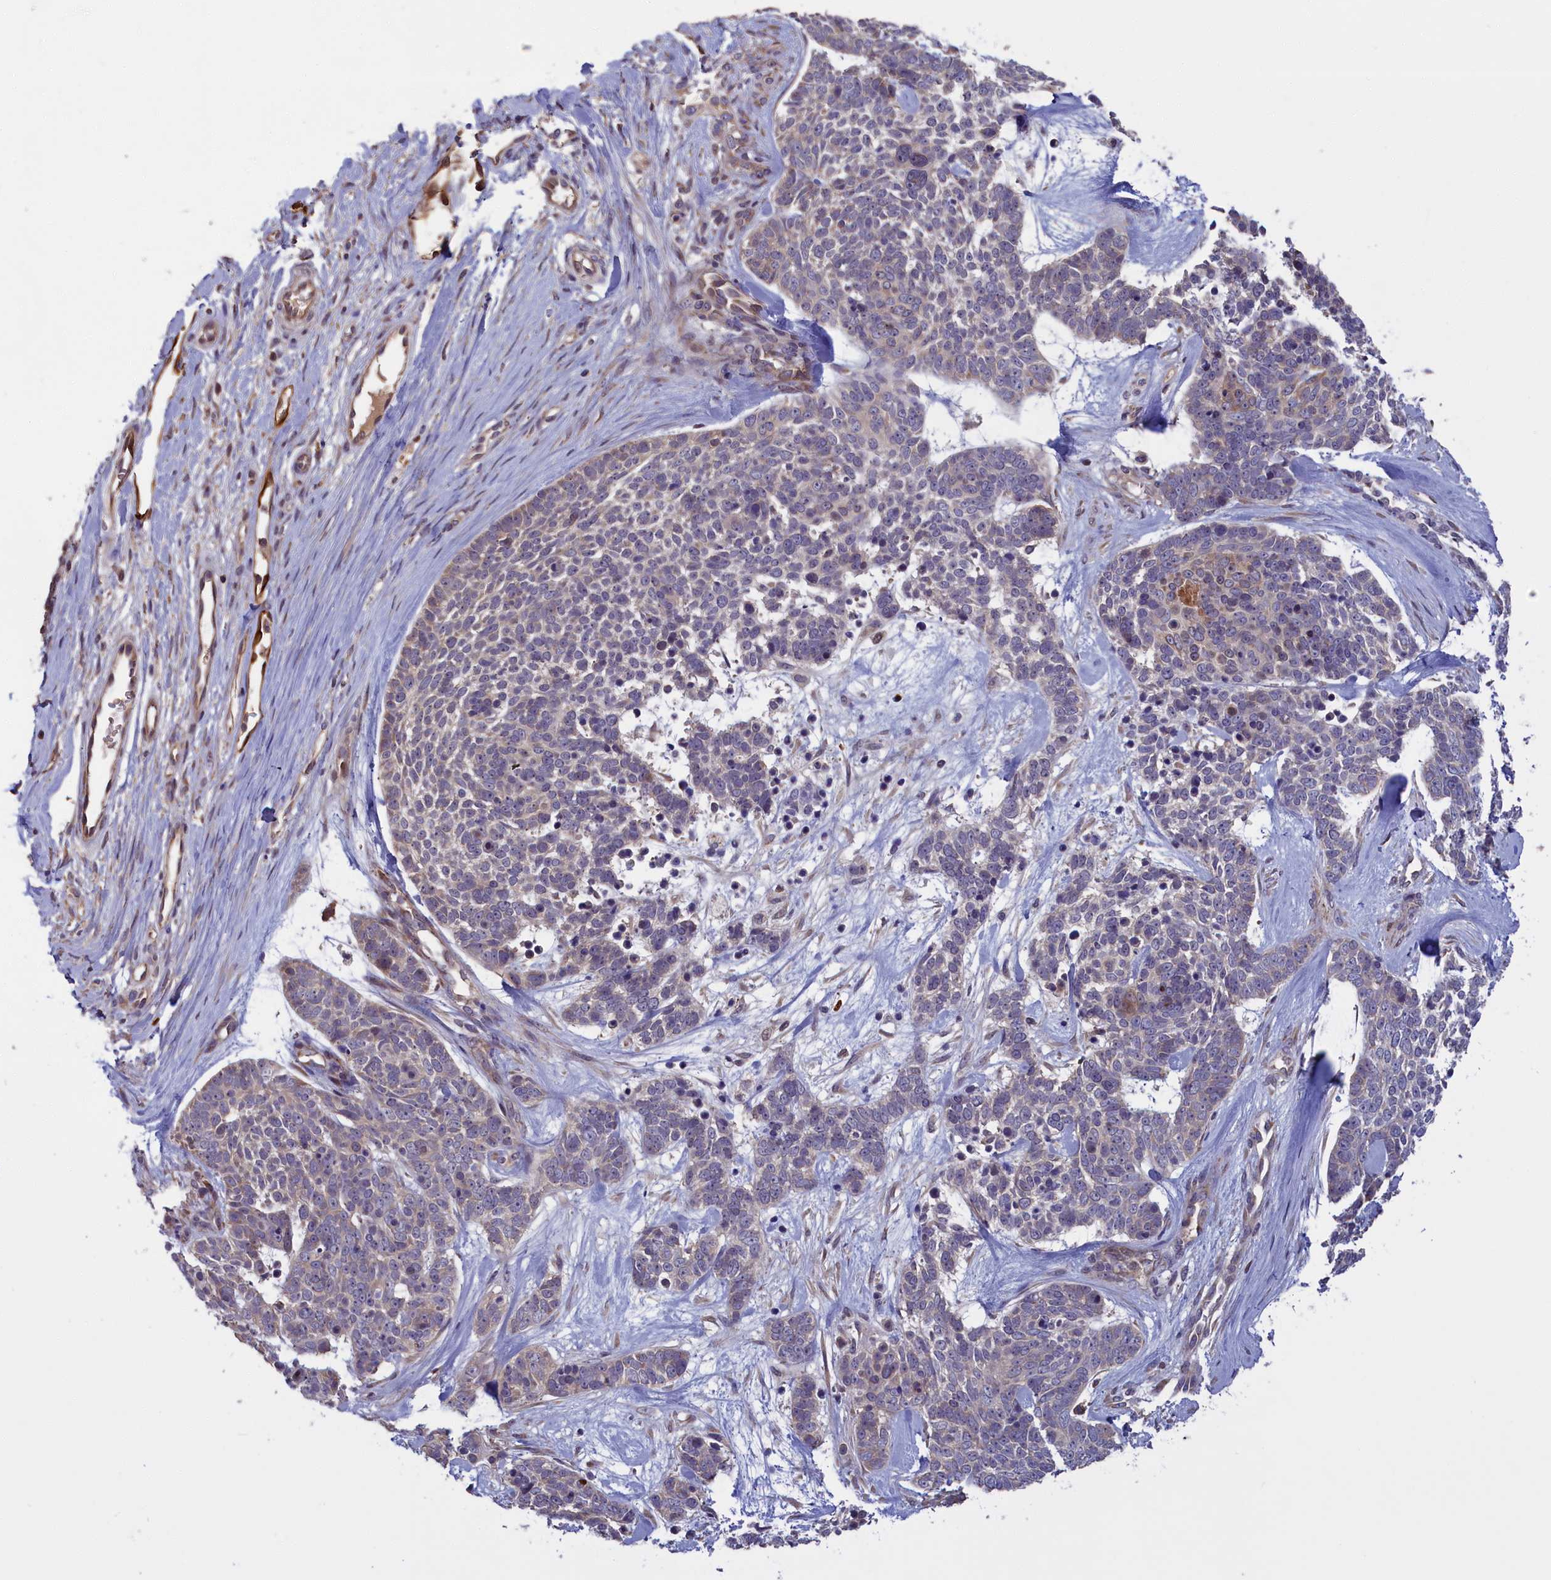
{"staining": {"intensity": "negative", "quantity": "none", "location": "none"}, "tissue": "skin cancer", "cell_type": "Tumor cells", "image_type": "cancer", "snomed": [{"axis": "morphology", "description": "Basal cell carcinoma"}, {"axis": "topography", "description": "Skin"}], "caption": "IHC photomicrograph of neoplastic tissue: basal cell carcinoma (skin) stained with DAB shows no significant protein positivity in tumor cells.", "gene": "DENND1B", "patient": {"sex": "female", "age": 81}}